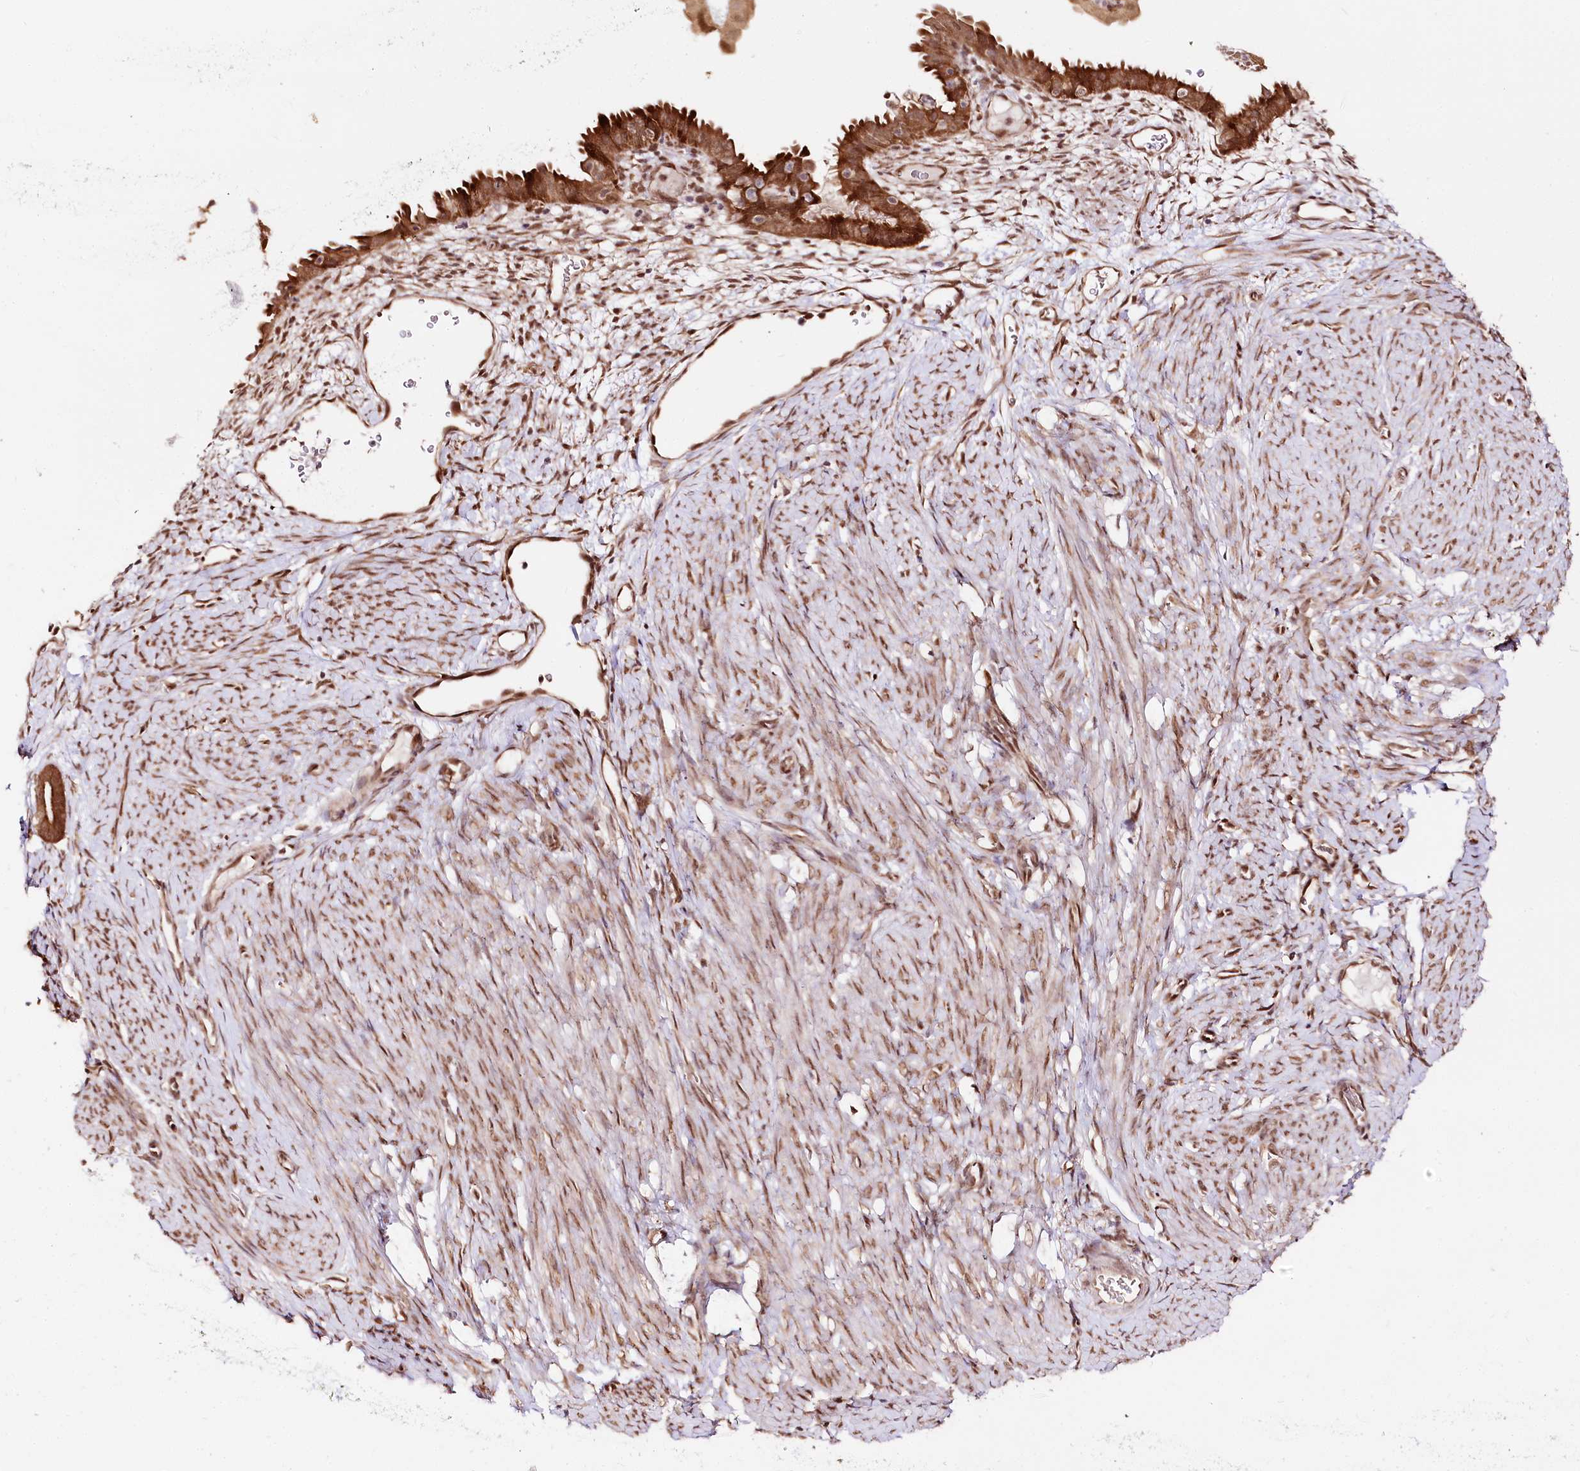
{"staining": {"intensity": "strong", "quantity": ">75%", "location": "cytoplasmic/membranous"}, "tissue": "endometrial cancer", "cell_type": "Tumor cells", "image_type": "cancer", "snomed": [{"axis": "morphology", "description": "Adenocarcinoma, NOS"}, {"axis": "topography", "description": "Endometrium"}], "caption": "Brown immunohistochemical staining in human endometrial adenocarcinoma displays strong cytoplasmic/membranous expression in approximately >75% of tumor cells.", "gene": "ENSG00000144785", "patient": {"sex": "female", "age": 51}}